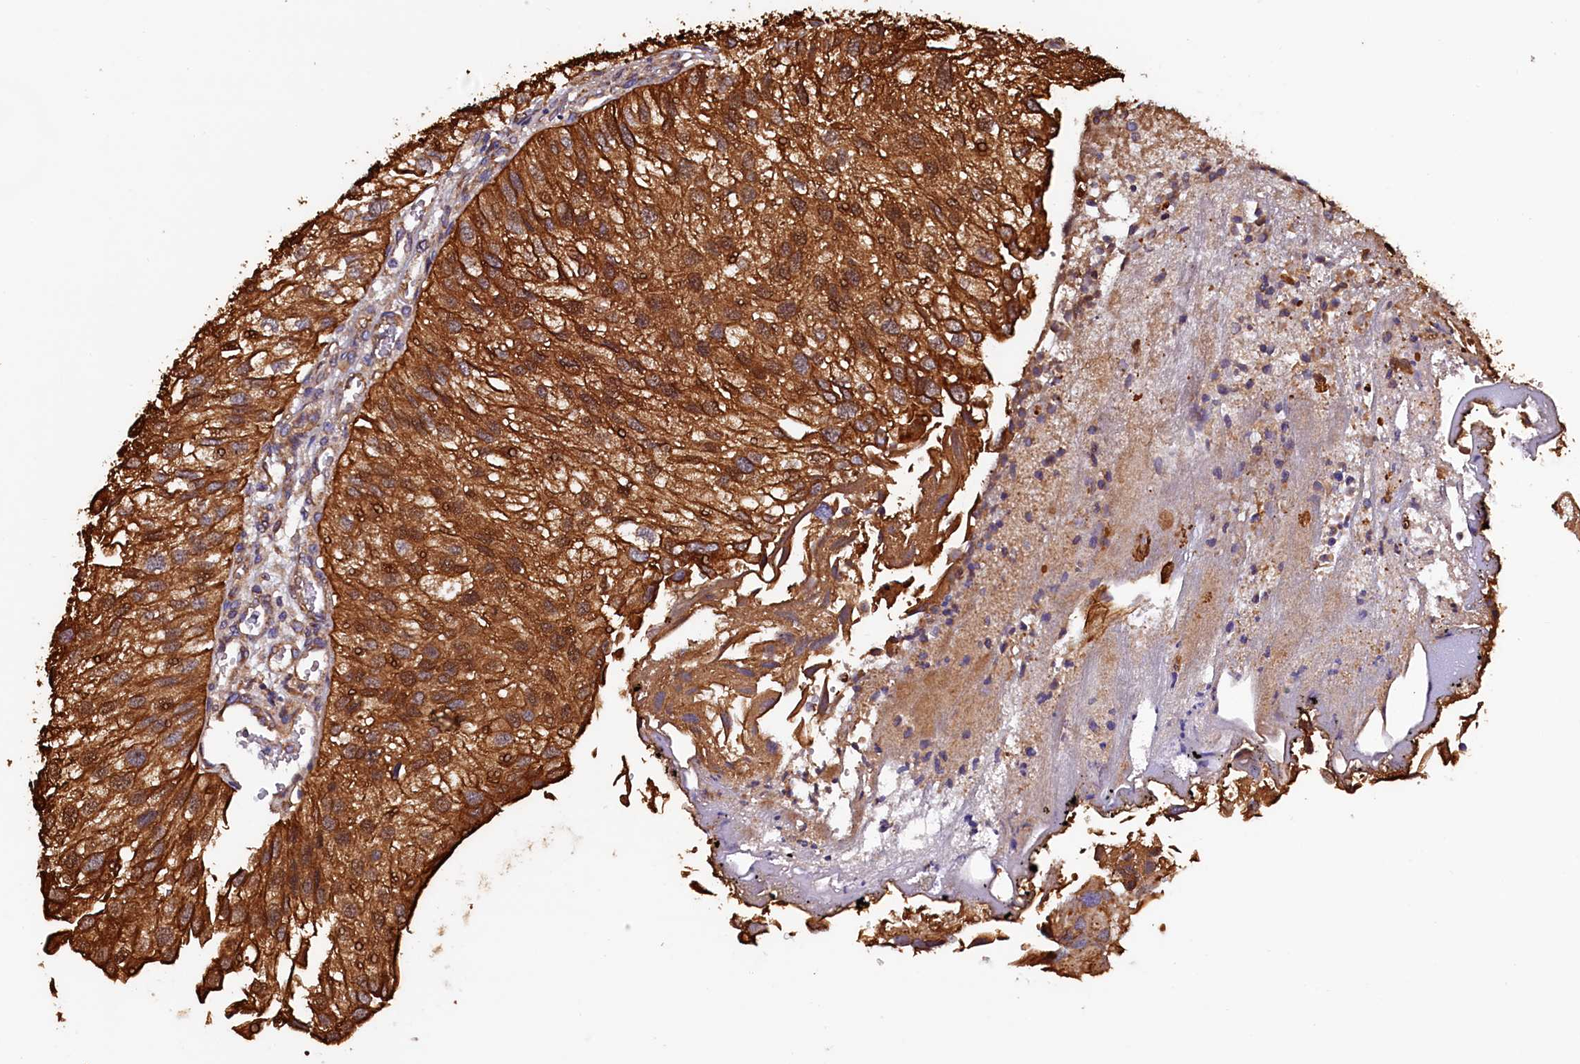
{"staining": {"intensity": "strong", "quantity": ">75%", "location": "cytoplasmic/membranous"}, "tissue": "urothelial cancer", "cell_type": "Tumor cells", "image_type": "cancer", "snomed": [{"axis": "morphology", "description": "Urothelial carcinoma, Low grade"}, {"axis": "topography", "description": "Urinary bladder"}], "caption": "Protein staining shows strong cytoplasmic/membranous expression in approximately >75% of tumor cells in low-grade urothelial carcinoma. (Brightfield microscopy of DAB IHC at high magnification).", "gene": "ATXN2L", "patient": {"sex": "female", "age": 89}}